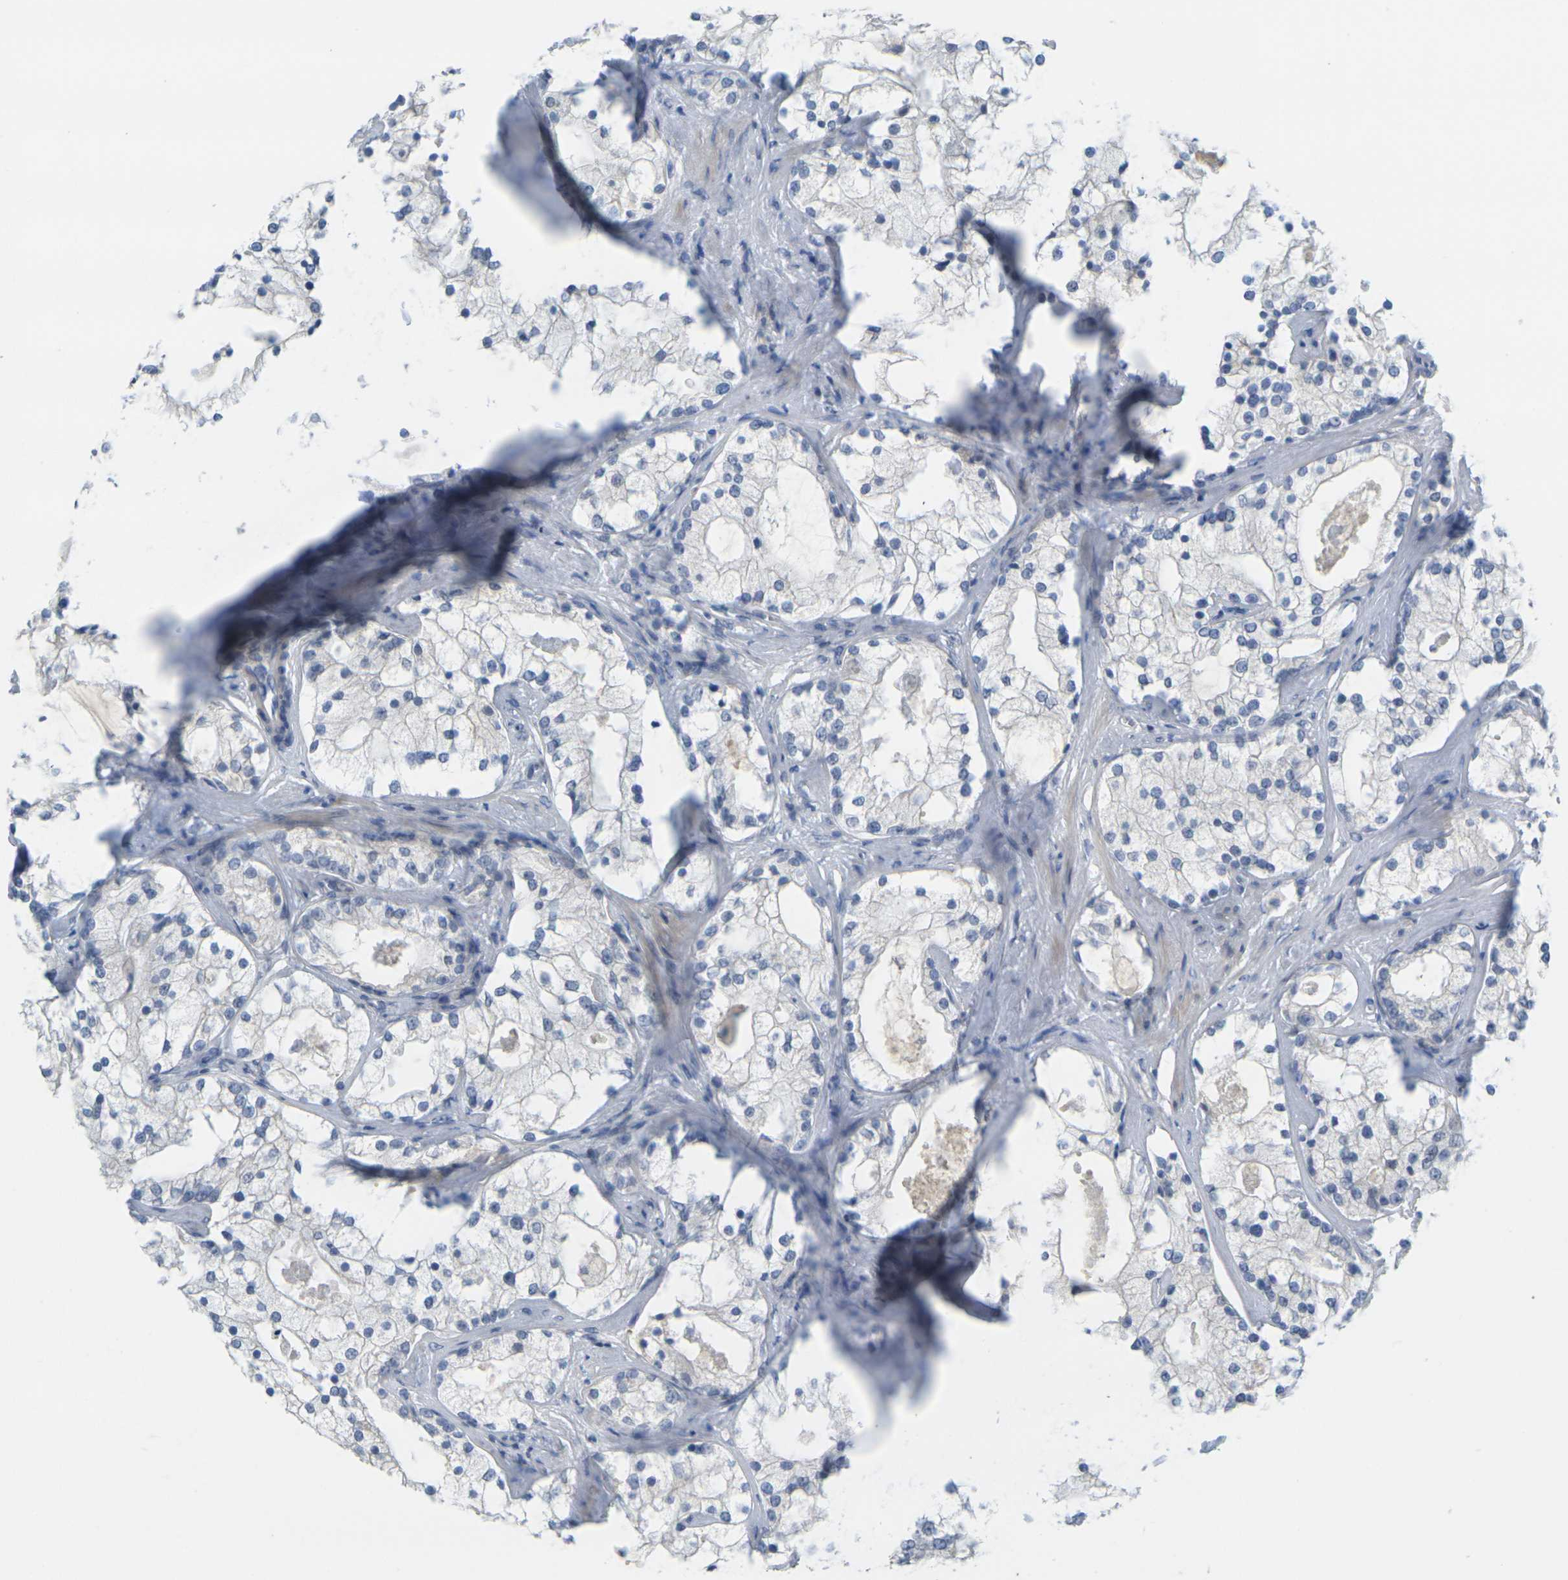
{"staining": {"intensity": "negative", "quantity": "none", "location": "none"}, "tissue": "prostate cancer", "cell_type": "Tumor cells", "image_type": "cancer", "snomed": [{"axis": "morphology", "description": "Adenocarcinoma, Low grade"}, {"axis": "topography", "description": "Prostate"}], "caption": "A high-resolution micrograph shows IHC staining of prostate cancer, which demonstrates no significant staining in tumor cells. (Stains: DAB (3,3'-diaminobenzidine) immunohistochemistry (IHC) with hematoxylin counter stain, Microscopy: brightfield microscopy at high magnification).", "gene": "GPR15", "patient": {"sex": "male", "age": 58}}